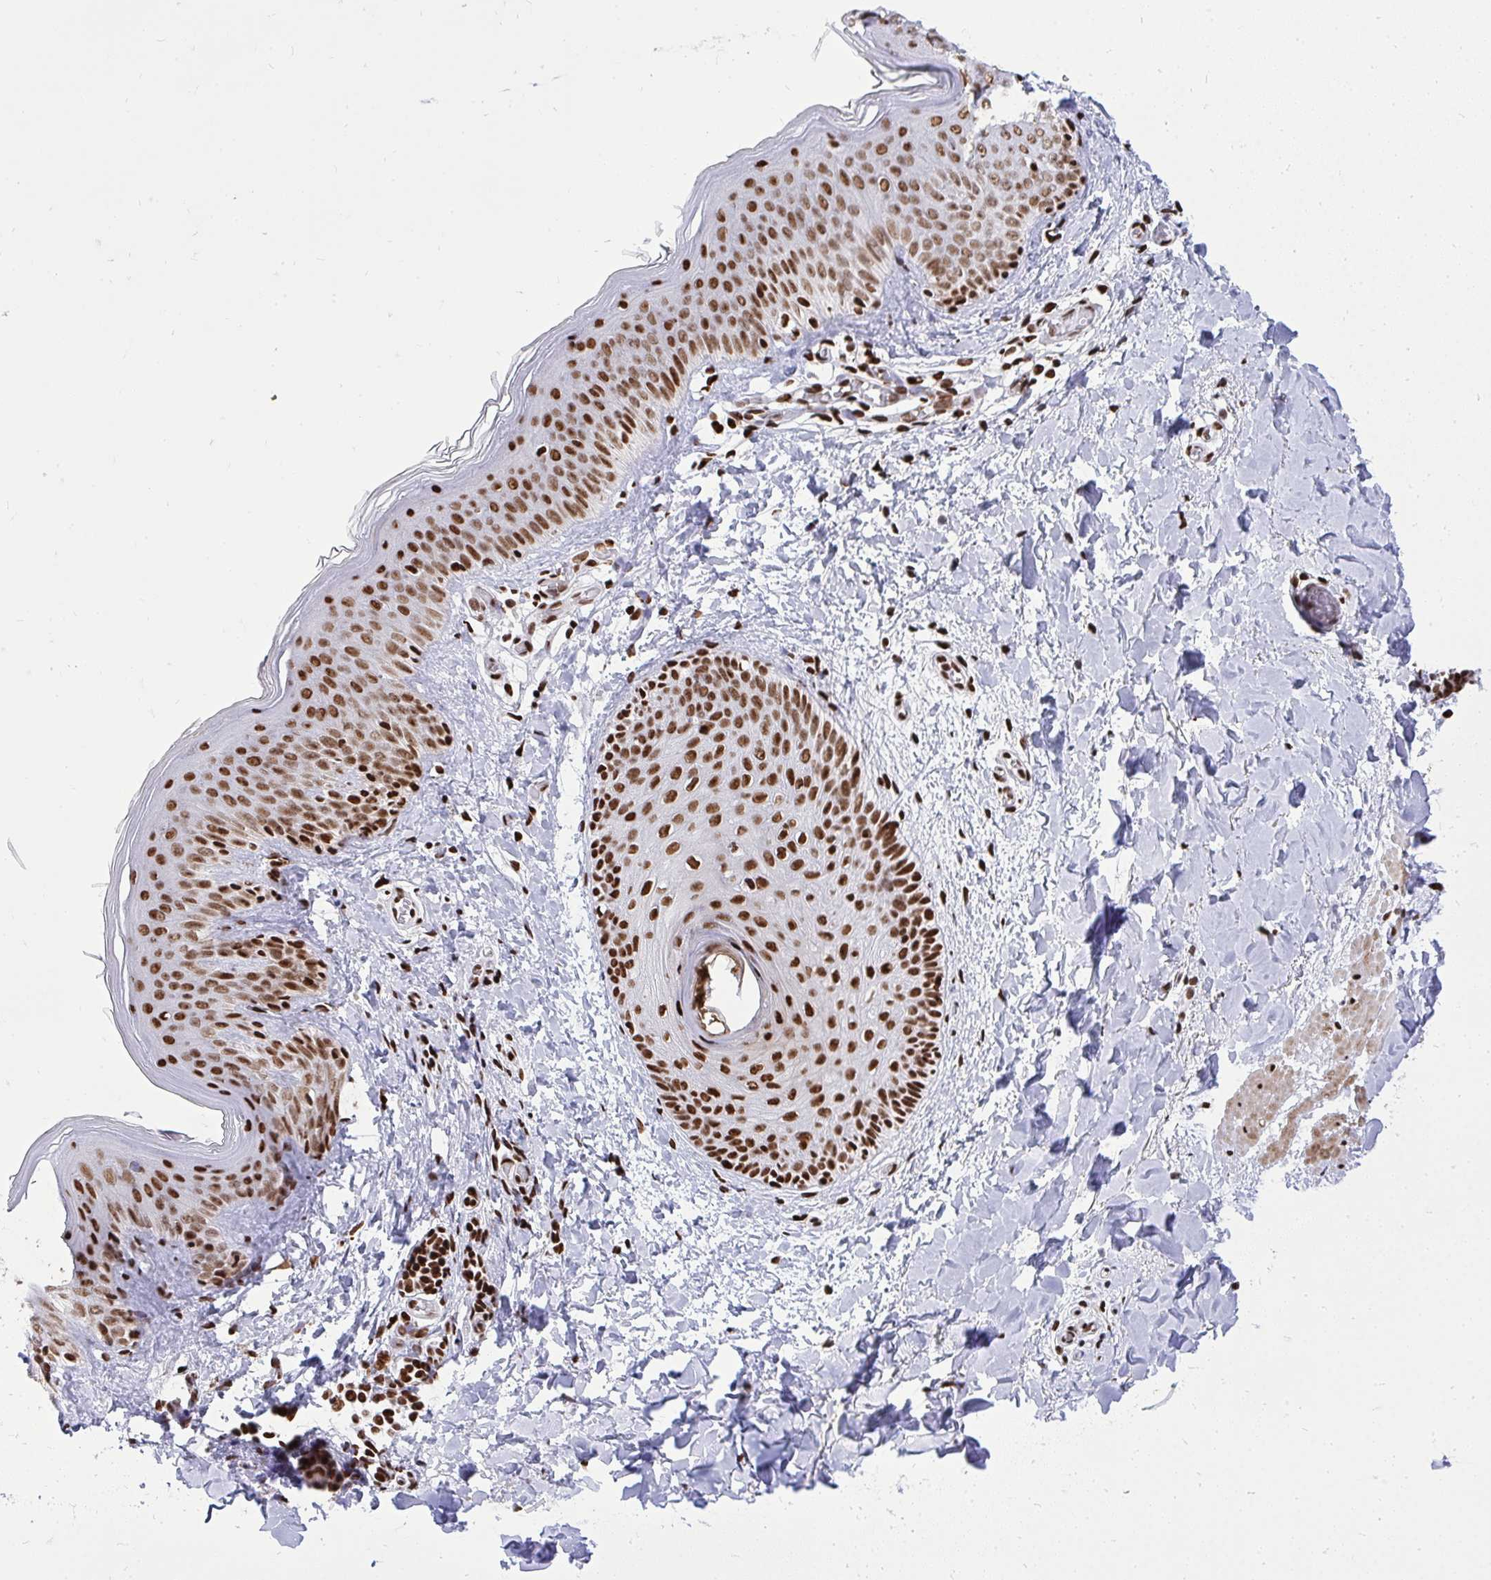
{"staining": {"intensity": "strong", "quantity": ">75%", "location": "nuclear"}, "tissue": "skin", "cell_type": "Fibroblasts", "image_type": "normal", "snomed": [{"axis": "morphology", "description": "Normal tissue, NOS"}, {"axis": "topography", "description": "Skin"}], "caption": "Immunohistochemical staining of unremarkable human skin exhibits high levels of strong nuclear expression in about >75% of fibroblasts. (IHC, brightfield microscopy, high magnification).", "gene": "TBL1Y", "patient": {"sex": "male", "age": 16}}